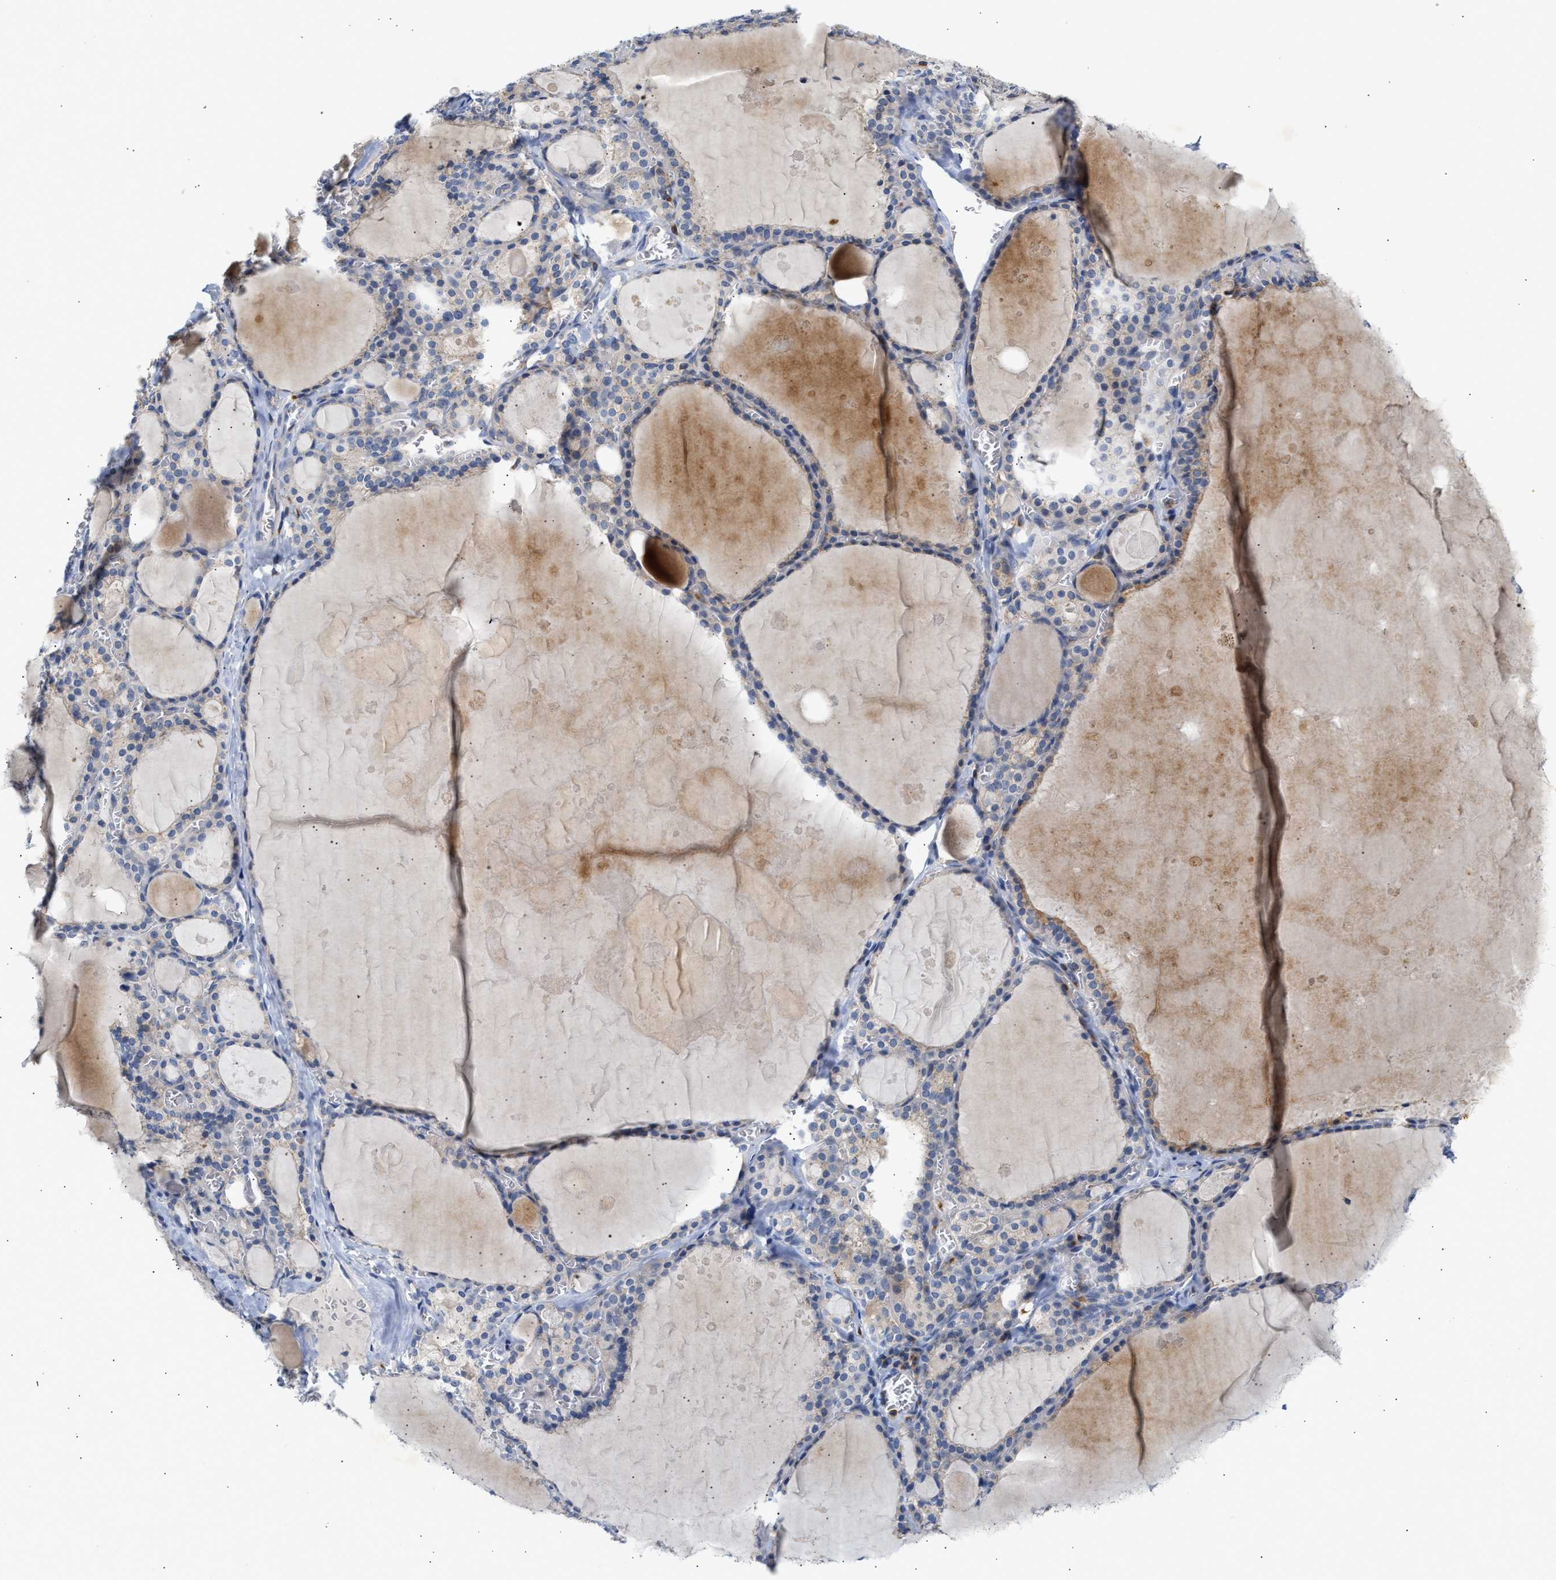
{"staining": {"intensity": "weak", "quantity": "25%-75%", "location": "cytoplasmic/membranous"}, "tissue": "thyroid gland", "cell_type": "Glandular cells", "image_type": "normal", "snomed": [{"axis": "morphology", "description": "Normal tissue, NOS"}, {"axis": "topography", "description": "Thyroid gland"}], "caption": "Glandular cells display low levels of weak cytoplasmic/membranous staining in approximately 25%-75% of cells in unremarkable thyroid gland. Nuclei are stained in blue.", "gene": "TRIM50", "patient": {"sex": "male", "age": 56}}